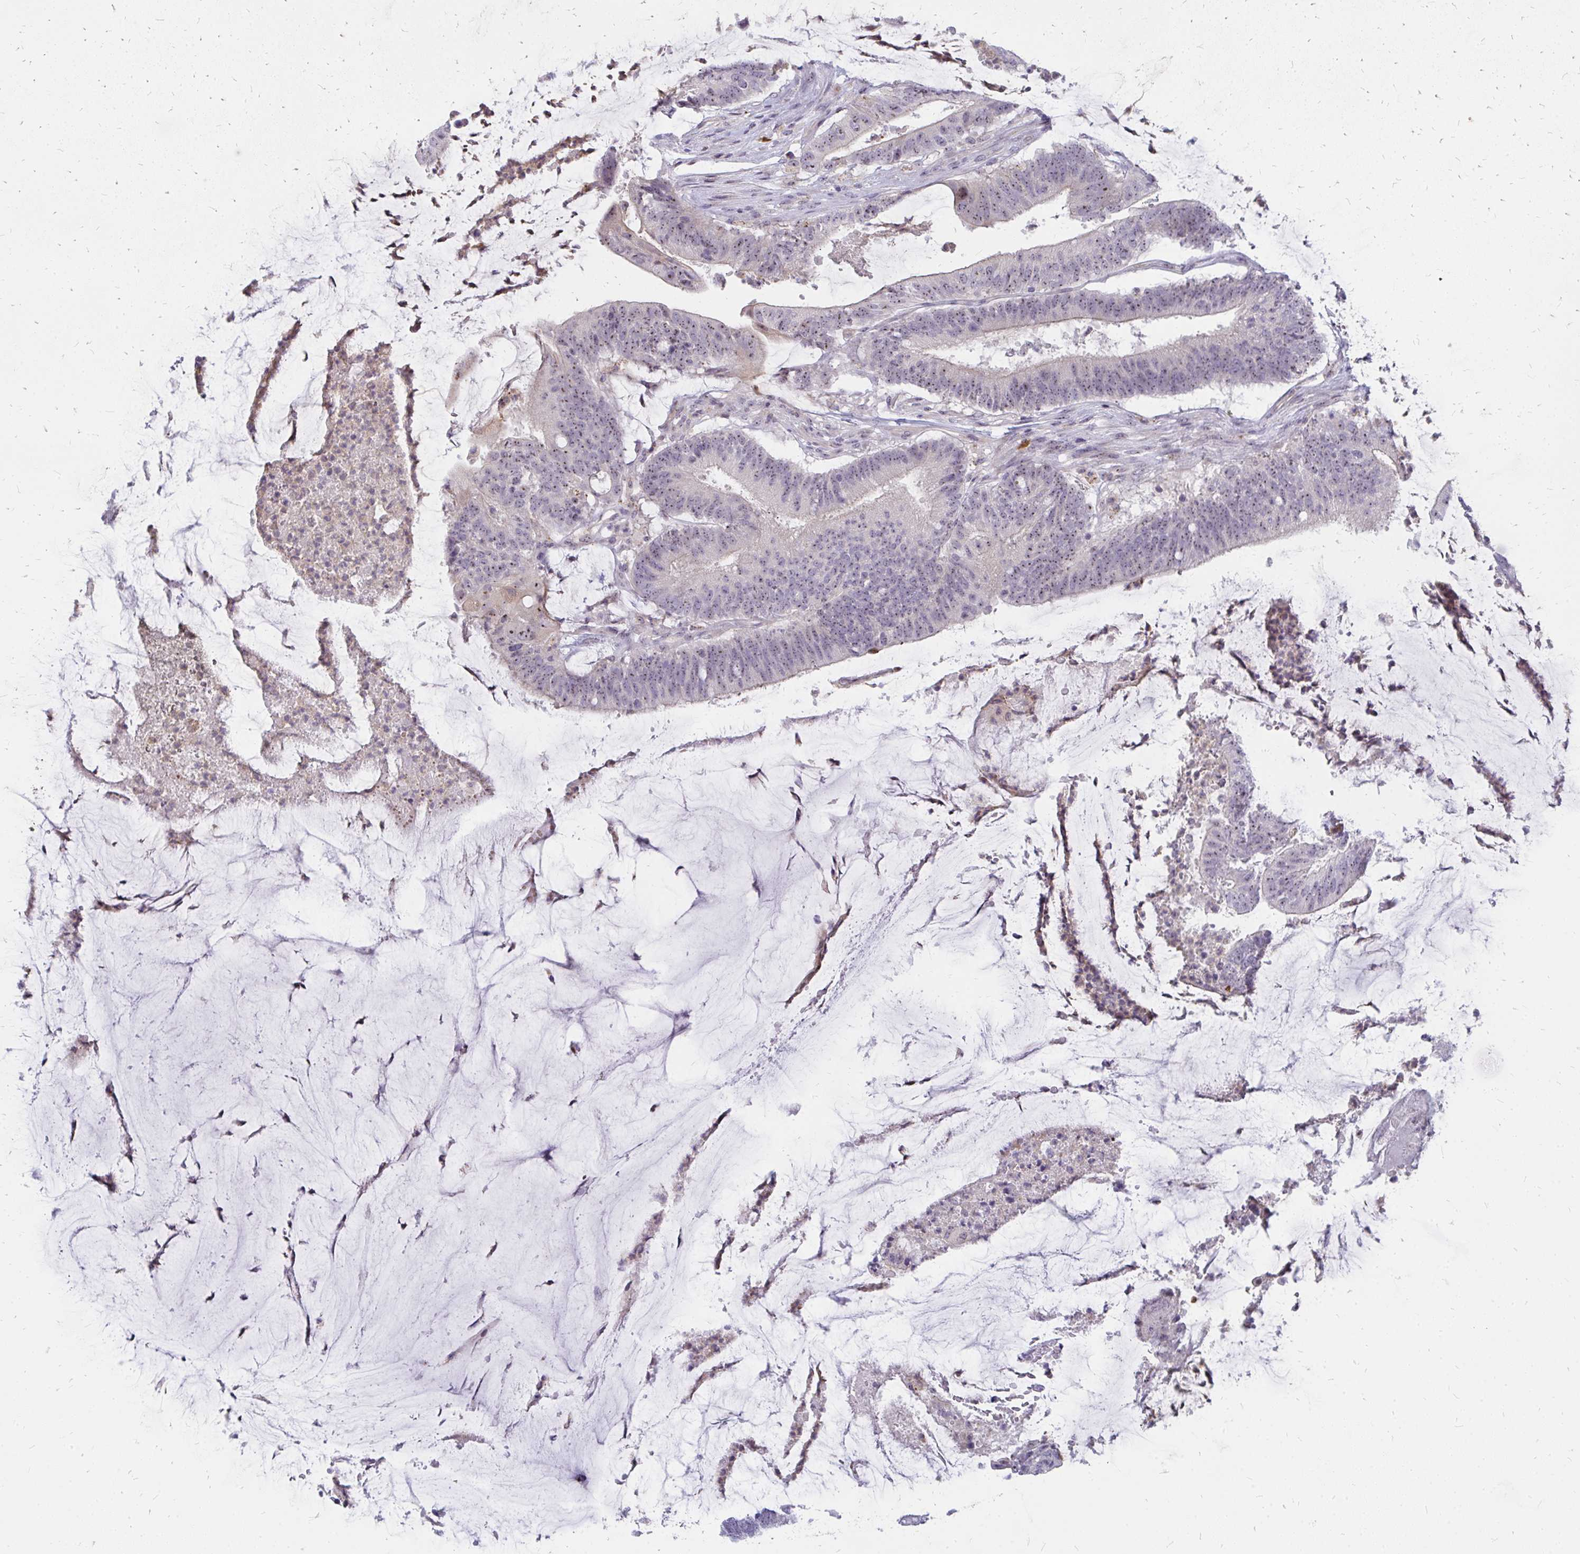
{"staining": {"intensity": "weak", "quantity": ">75%", "location": "nuclear"}, "tissue": "colorectal cancer", "cell_type": "Tumor cells", "image_type": "cancer", "snomed": [{"axis": "morphology", "description": "Adenocarcinoma, NOS"}, {"axis": "topography", "description": "Colon"}], "caption": "This micrograph exhibits immunohistochemistry staining of colorectal cancer, with low weak nuclear expression in approximately >75% of tumor cells.", "gene": "FAM9A", "patient": {"sex": "female", "age": 43}}